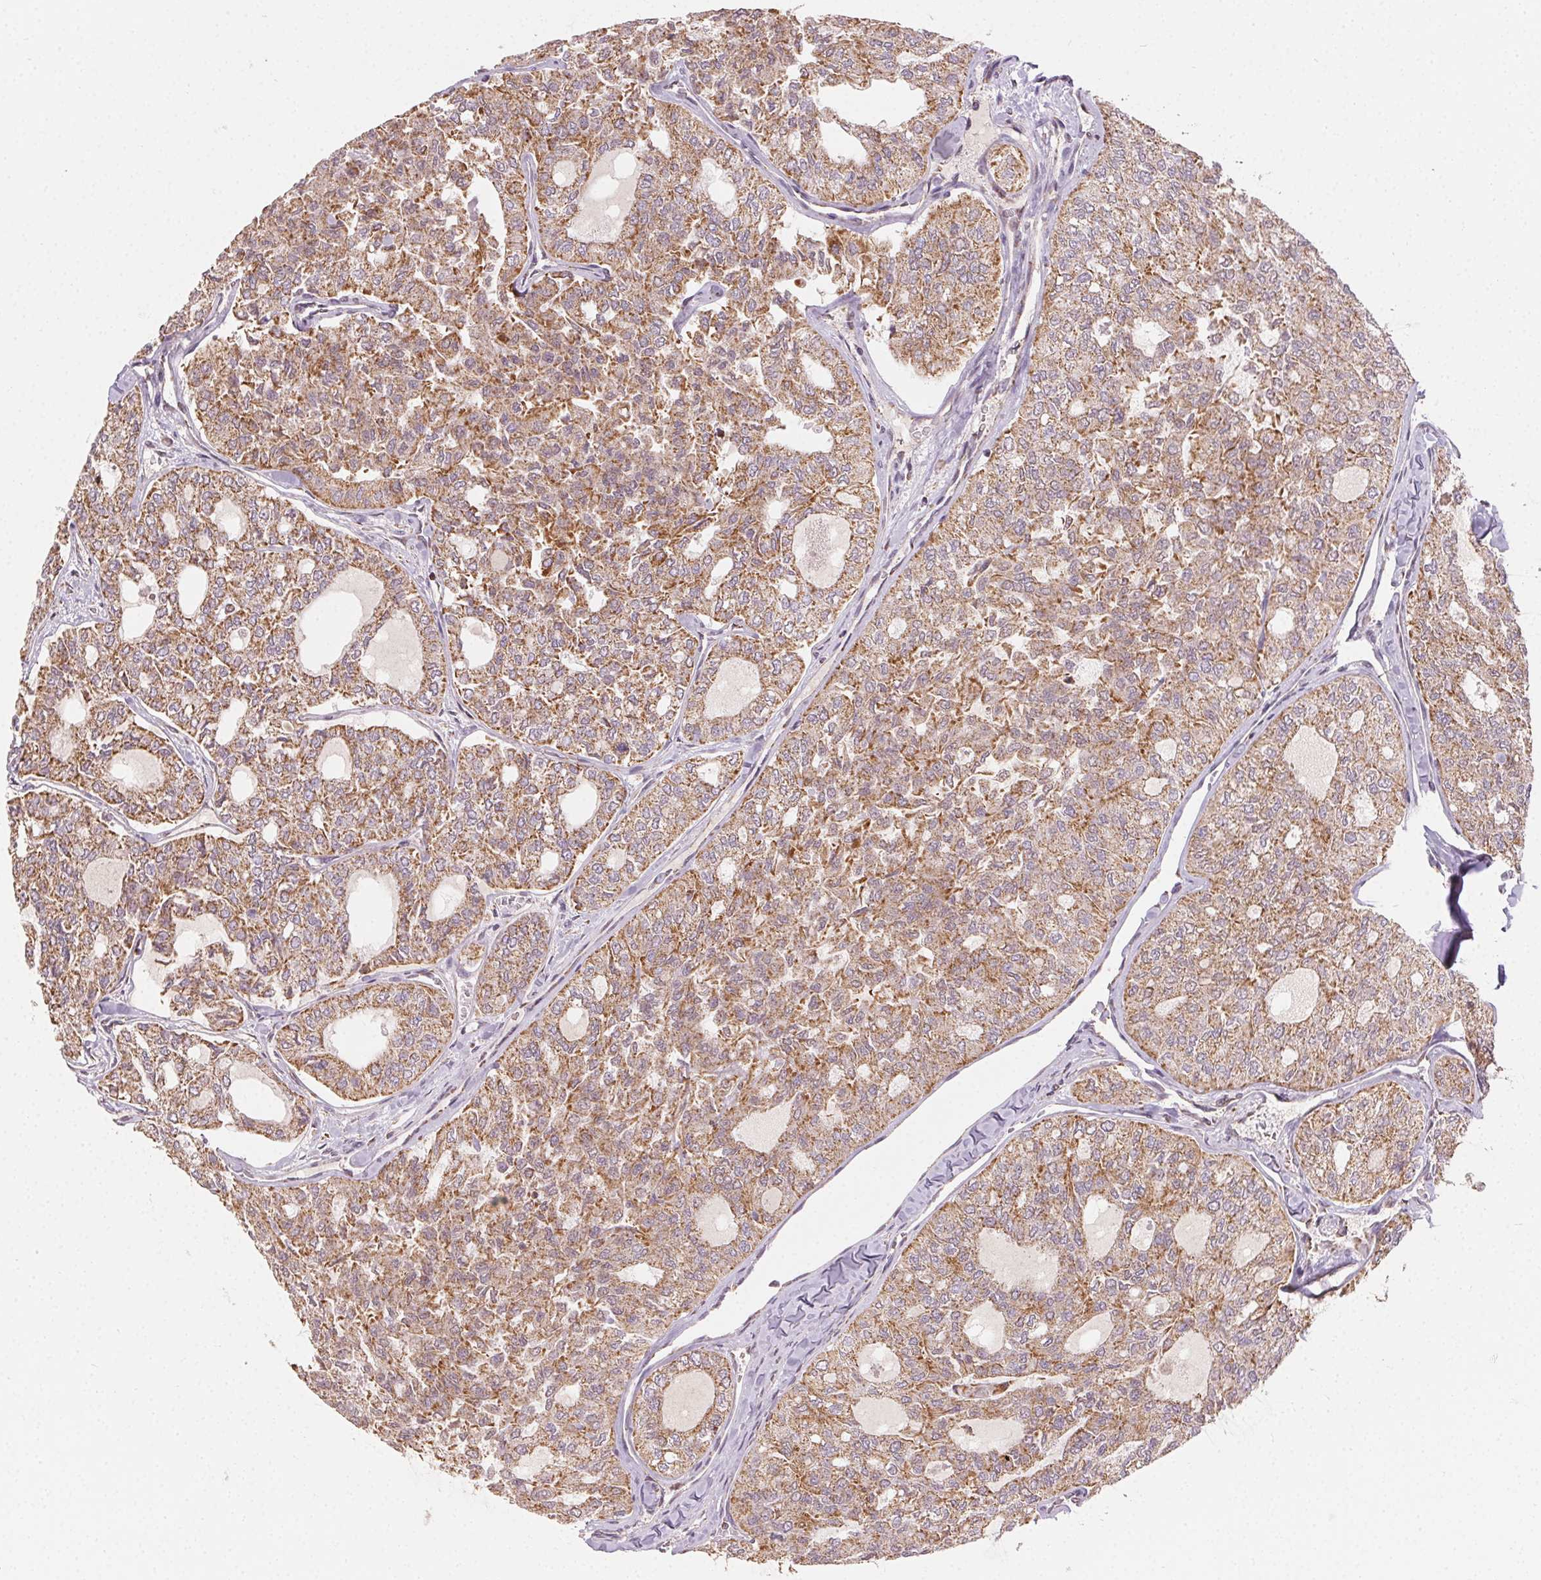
{"staining": {"intensity": "moderate", "quantity": ">75%", "location": "cytoplasmic/membranous"}, "tissue": "thyroid cancer", "cell_type": "Tumor cells", "image_type": "cancer", "snomed": [{"axis": "morphology", "description": "Follicular adenoma carcinoma, NOS"}, {"axis": "topography", "description": "Thyroid gland"}], "caption": "This photomicrograph displays thyroid cancer stained with immunohistochemistry to label a protein in brown. The cytoplasmic/membranous of tumor cells show moderate positivity for the protein. Nuclei are counter-stained blue.", "gene": "CLASP1", "patient": {"sex": "male", "age": 75}}